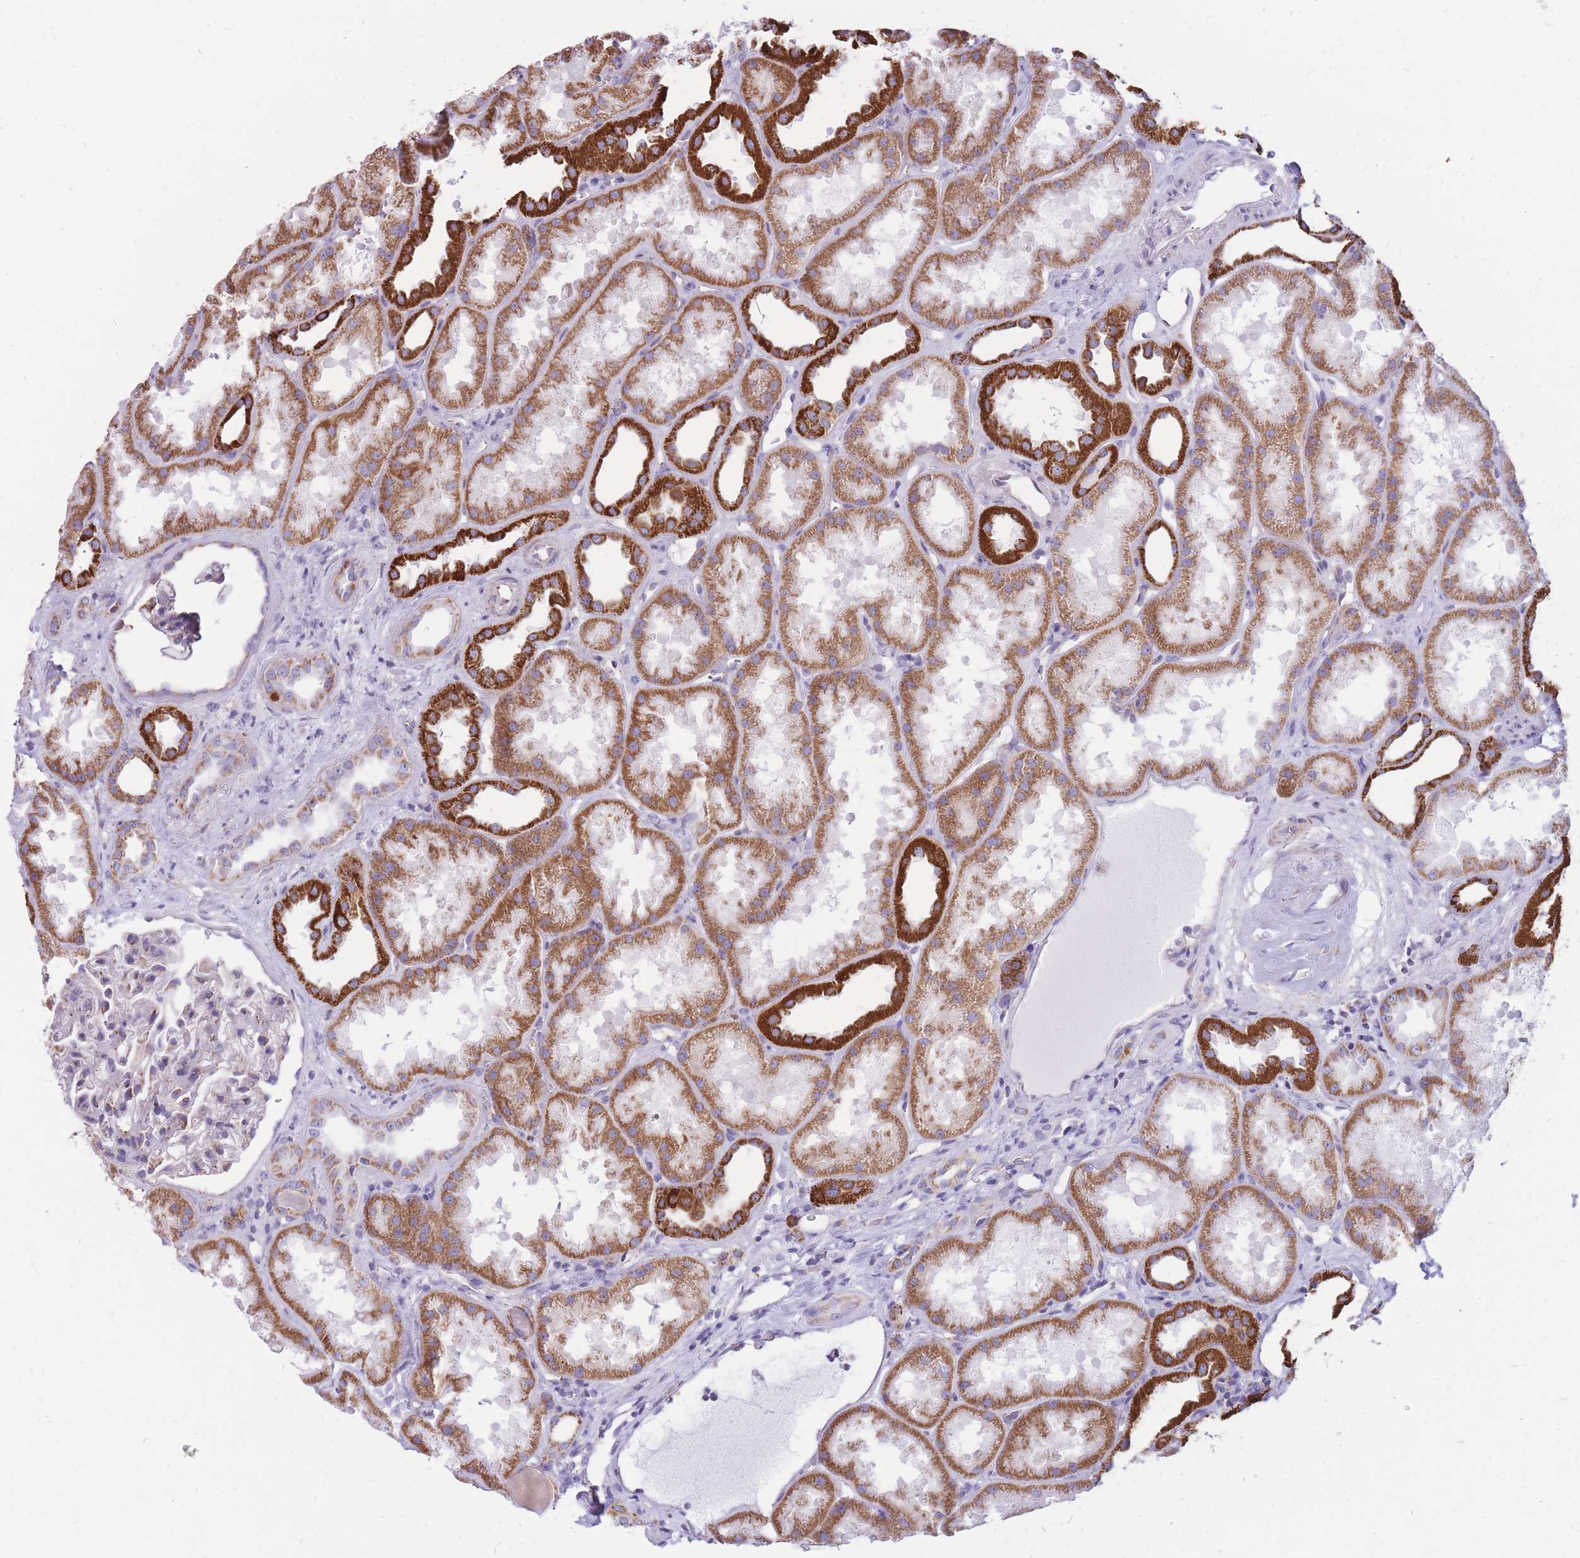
{"staining": {"intensity": "moderate", "quantity": "<25%", "location": "cytoplasmic/membranous"}, "tissue": "kidney", "cell_type": "Cells in glomeruli", "image_type": "normal", "snomed": [{"axis": "morphology", "description": "Normal tissue, NOS"}, {"axis": "topography", "description": "Kidney"}], "caption": "Brown immunohistochemical staining in normal kidney reveals moderate cytoplasmic/membranous expression in about <25% of cells in glomeruli.", "gene": "PCSK1", "patient": {"sex": "male", "age": 61}}